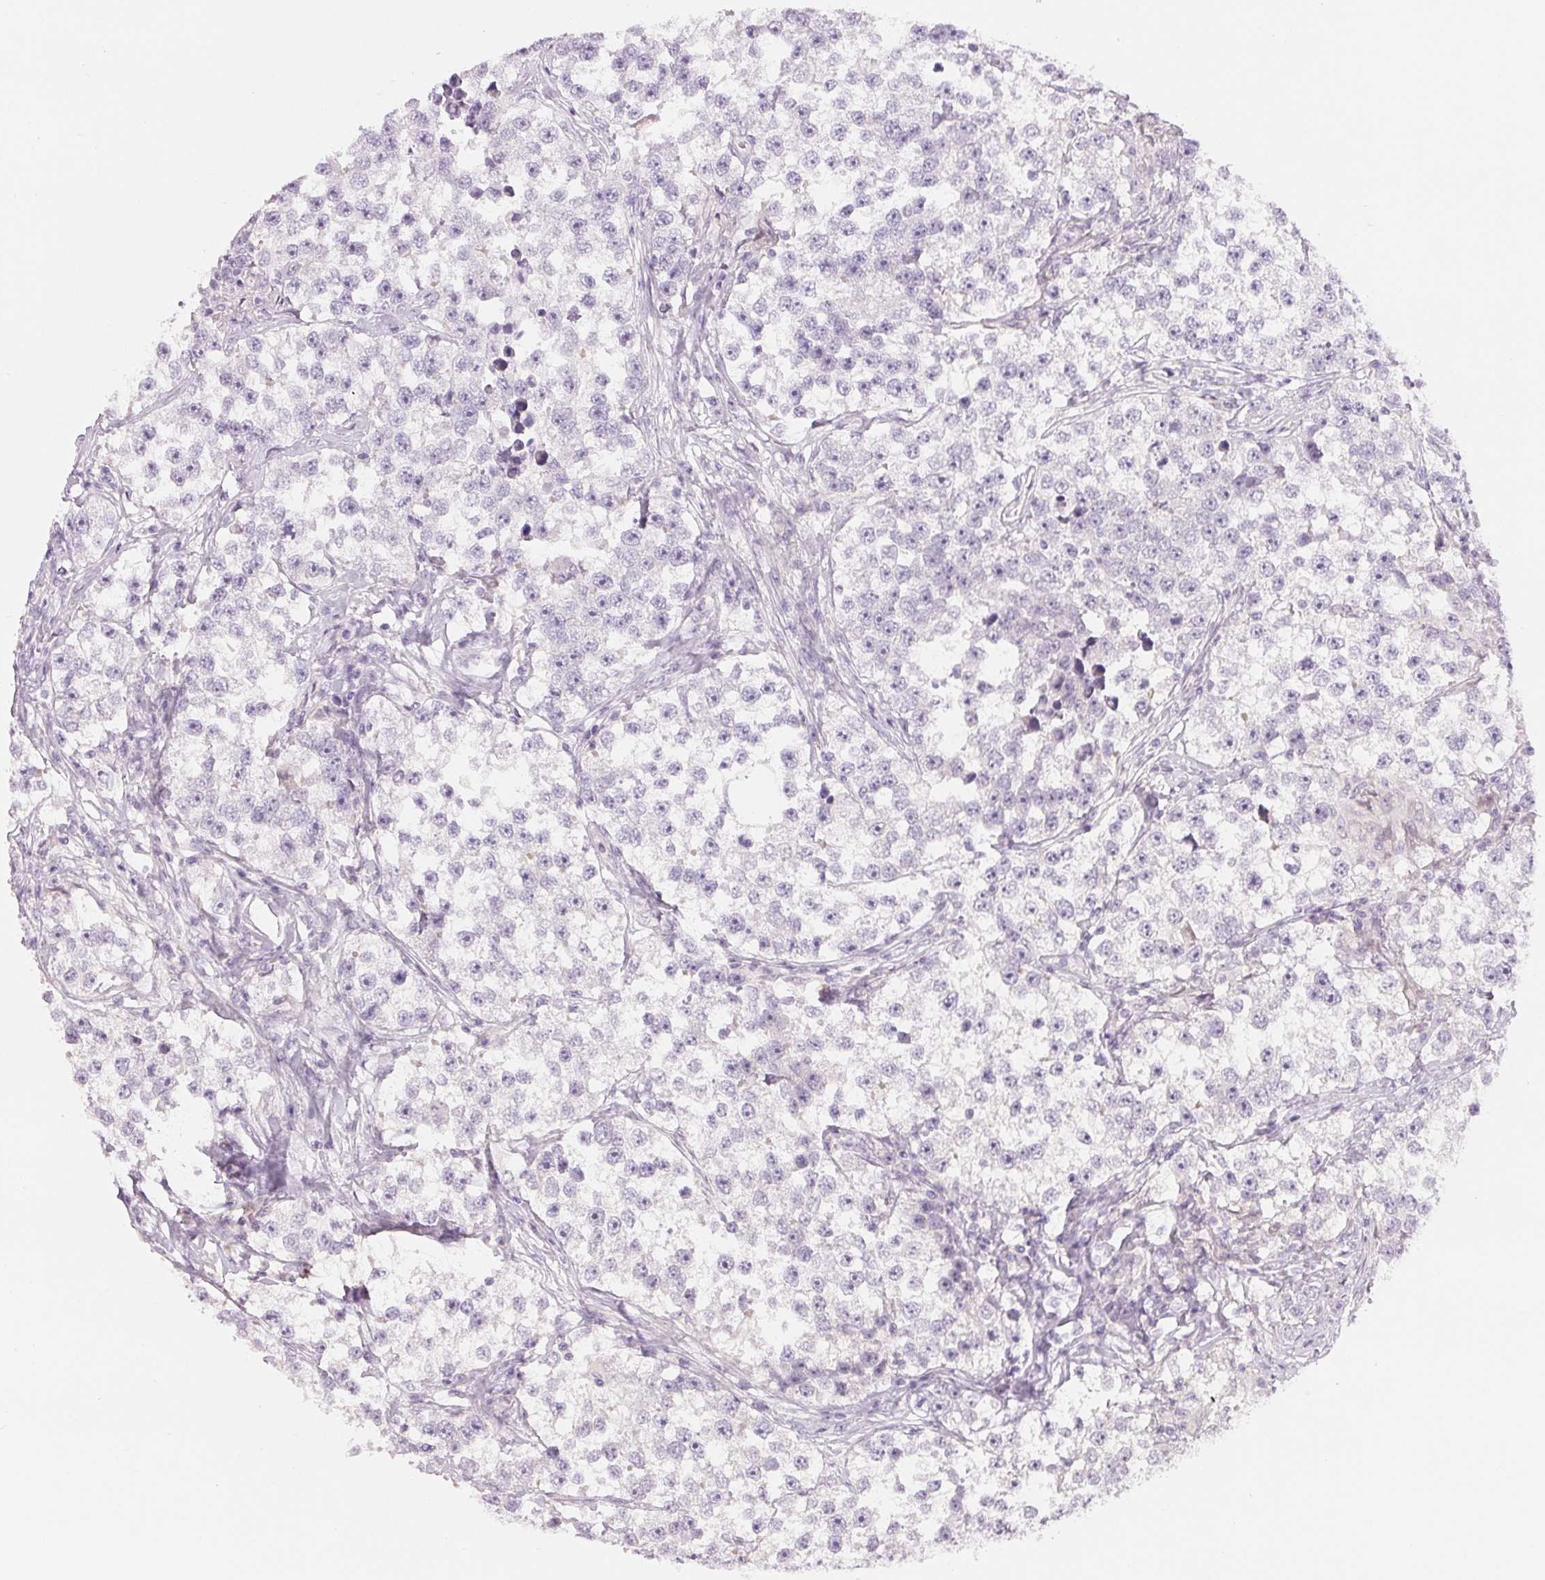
{"staining": {"intensity": "negative", "quantity": "none", "location": "none"}, "tissue": "testis cancer", "cell_type": "Tumor cells", "image_type": "cancer", "snomed": [{"axis": "morphology", "description": "Seminoma, NOS"}, {"axis": "topography", "description": "Testis"}], "caption": "Photomicrograph shows no protein staining in tumor cells of testis cancer tissue. (DAB immunohistochemistry (IHC) visualized using brightfield microscopy, high magnification).", "gene": "CCDC168", "patient": {"sex": "male", "age": 46}}